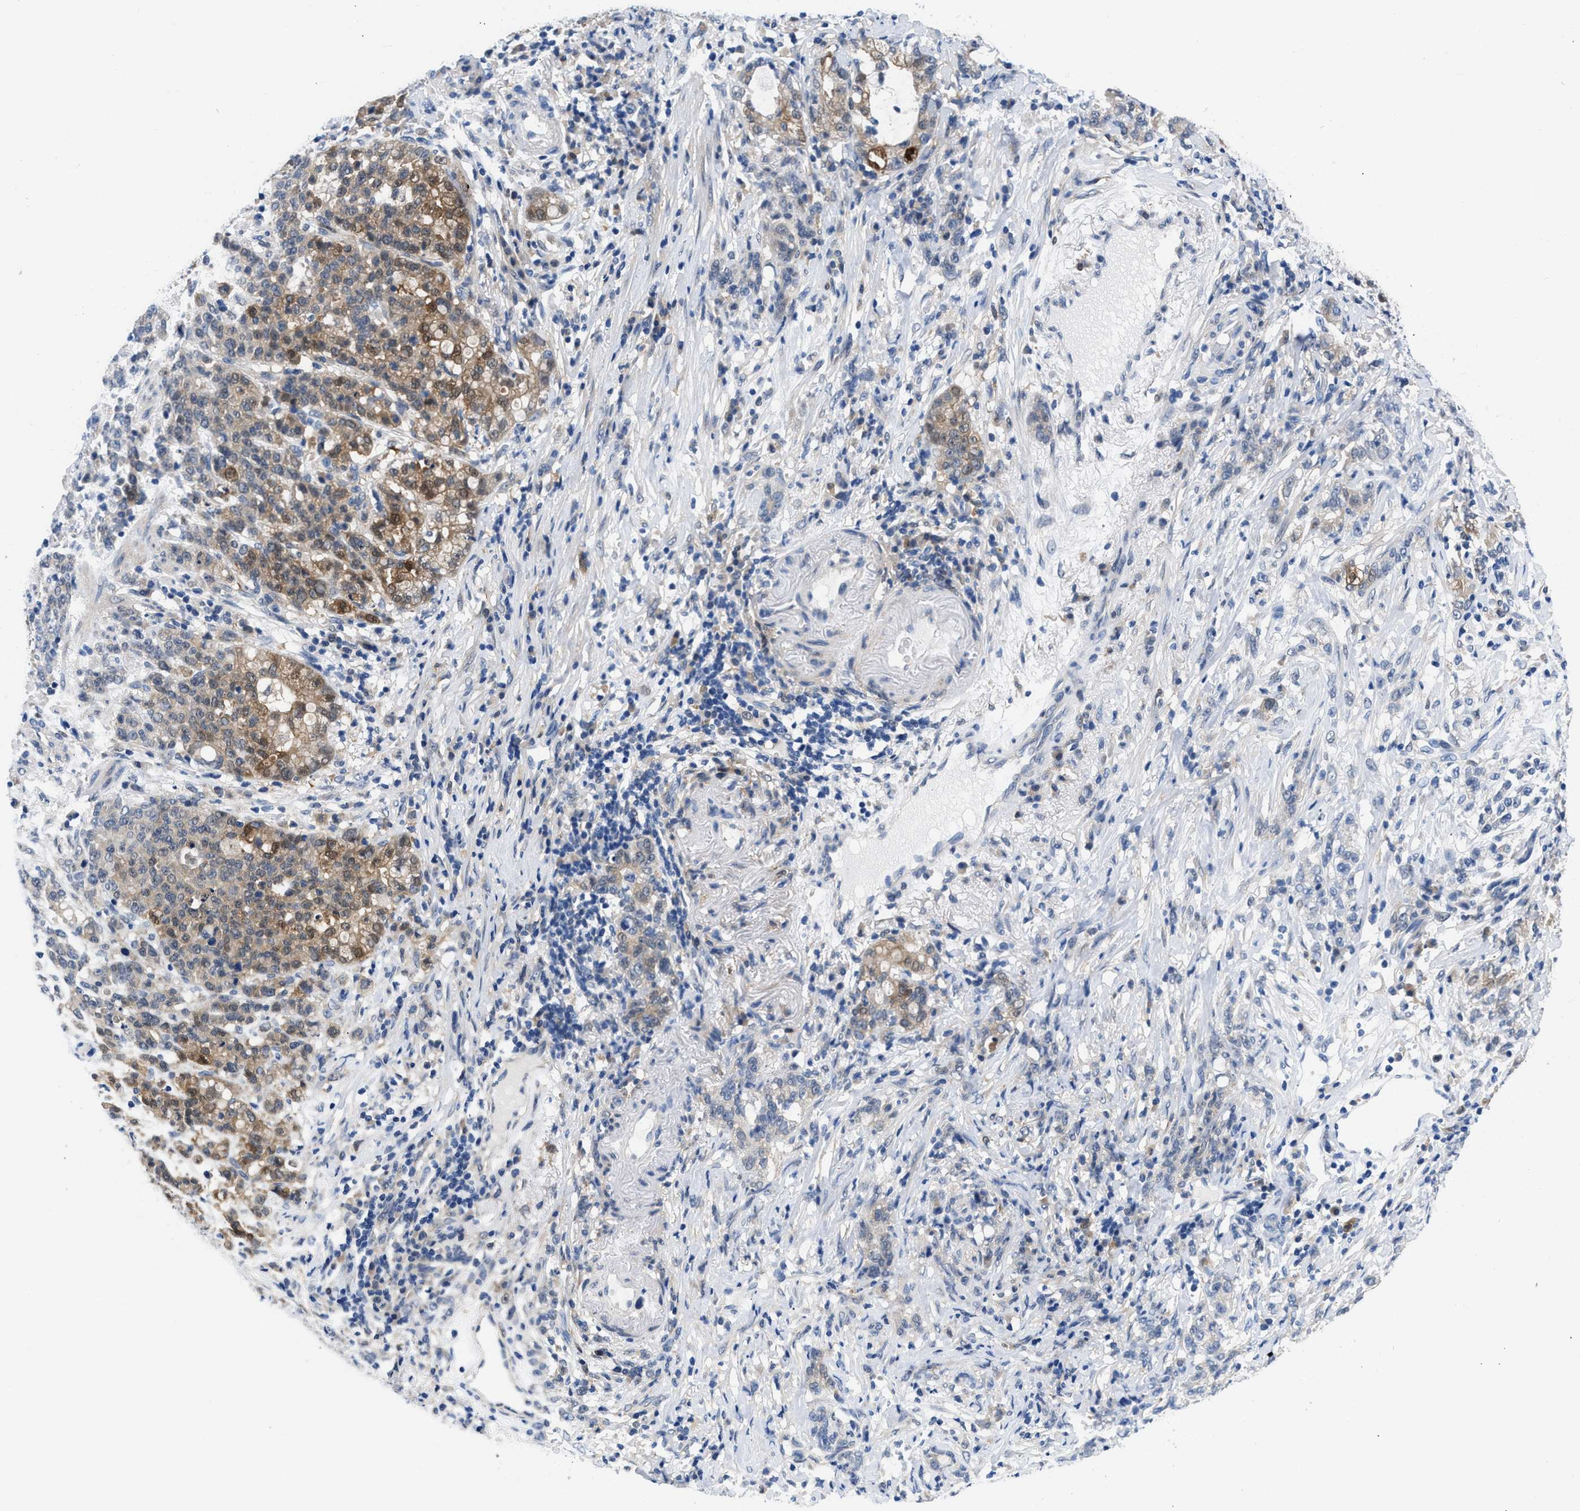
{"staining": {"intensity": "moderate", "quantity": ">75%", "location": "cytoplasmic/membranous,nuclear"}, "tissue": "stomach cancer", "cell_type": "Tumor cells", "image_type": "cancer", "snomed": [{"axis": "morphology", "description": "Adenocarcinoma, NOS"}, {"axis": "topography", "description": "Stomach, lower"}], "caption": "Protein expression analysis of human stomach cancer reveals moderate cytoplasmic/membranous and nuclear expression in approximately >75% of tumor cells. (IHC, brightfield microscopy, high magnification).", "gene": "CBR1", "patient": {"sex": "male", "age": 88}}